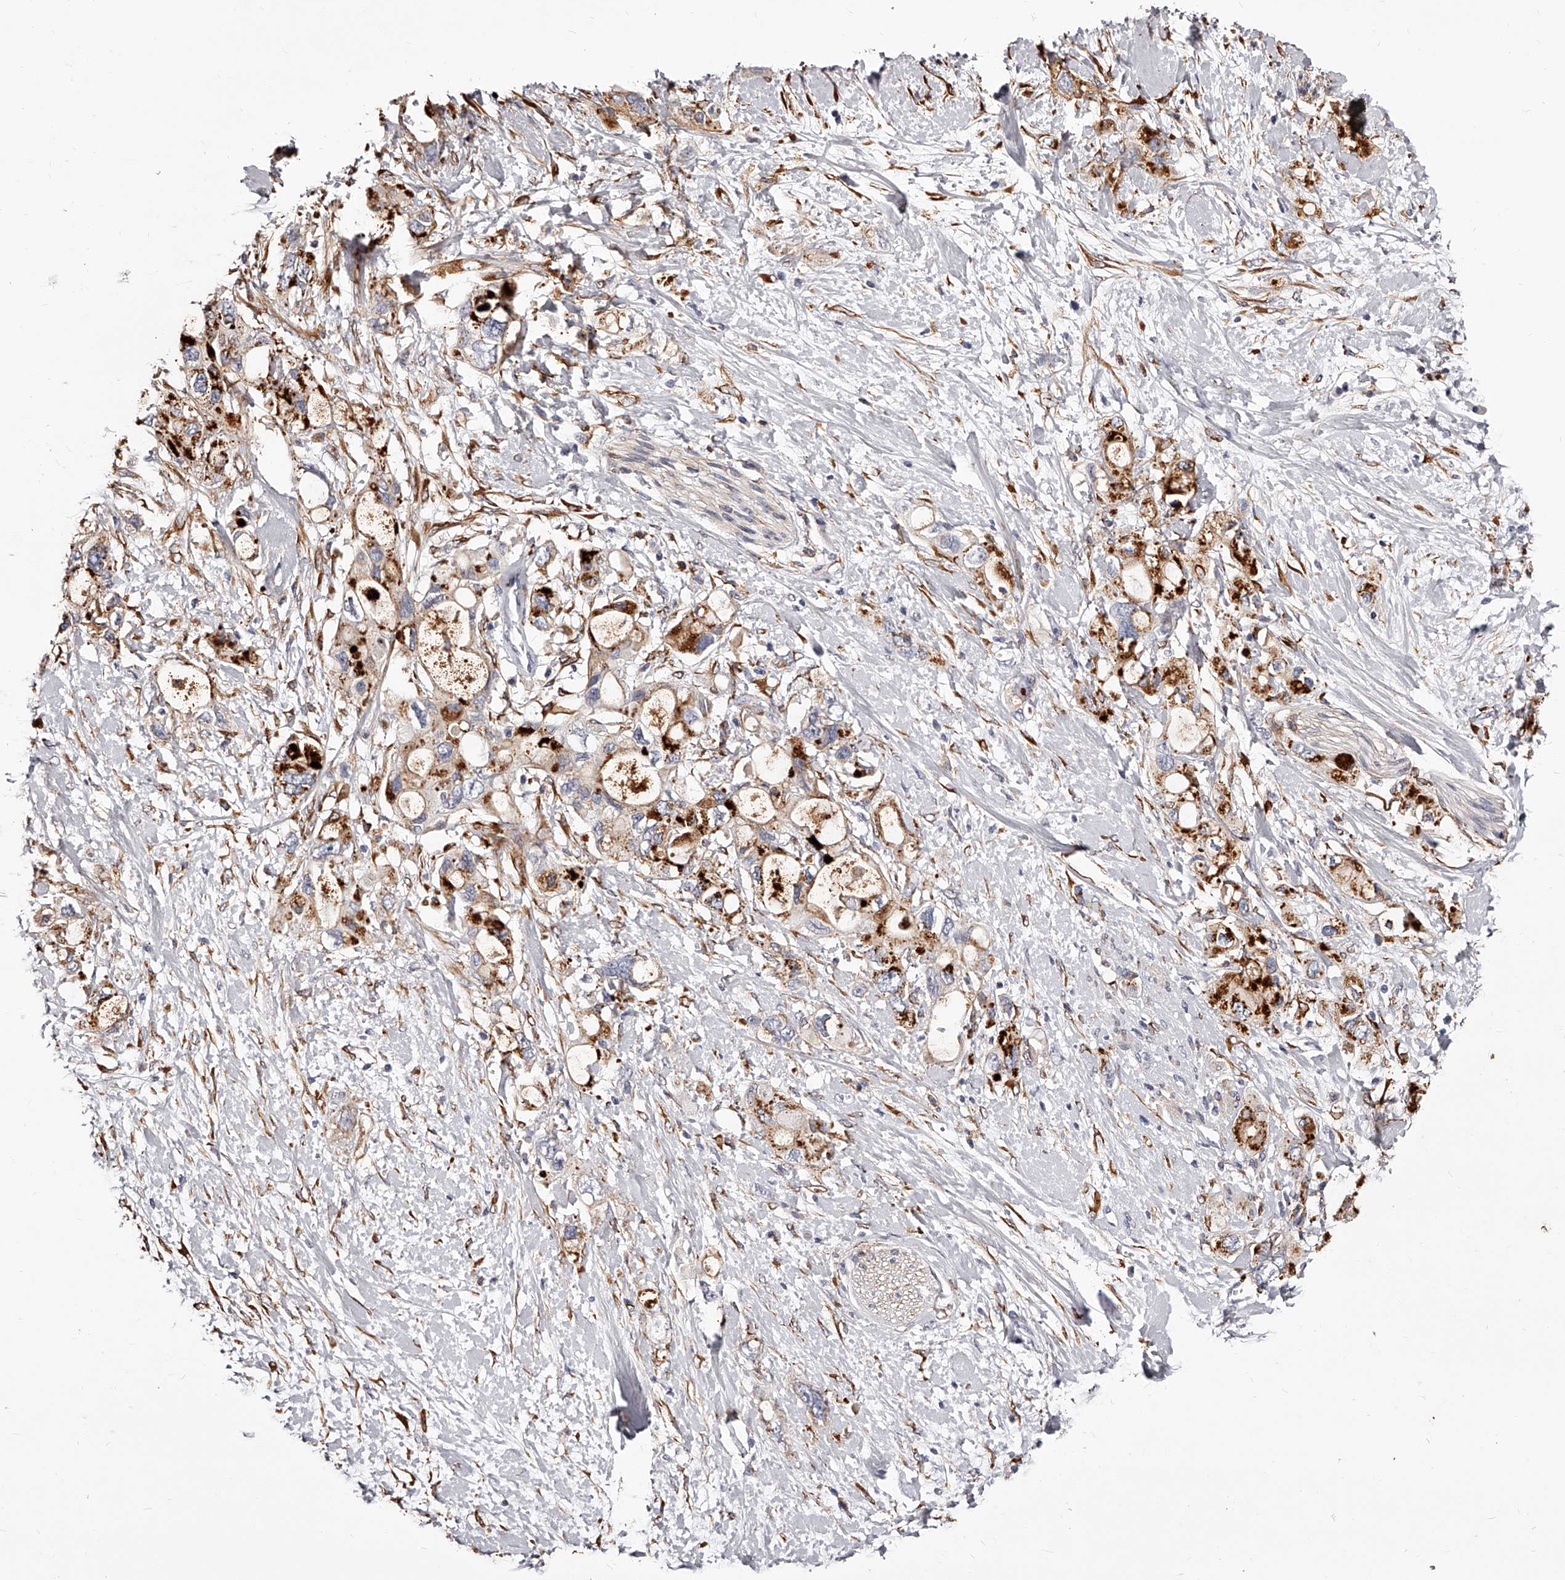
{"staining": {"intensity": "moderate", "quantity": "25%-75%", "location": "cytoplasmic/membranous"}, "tissue": "pancreatic cancer", "cell_type": "Tumor cells", "image_type": "cancer", "snomed": [{"axis": "morphology", "description": "Adenocarcinoma, NOS"}, {"axis": "topography", "description": "Pancreas"}], "caption": "Pancreatic cancer stained for a protein (brown) exhibits moderate cytoplasmic/membranous positive staining in approximately 25%-75% of tumor cells.", "gene": "CD82", "patient": {"sex": "female", "age": 56}}